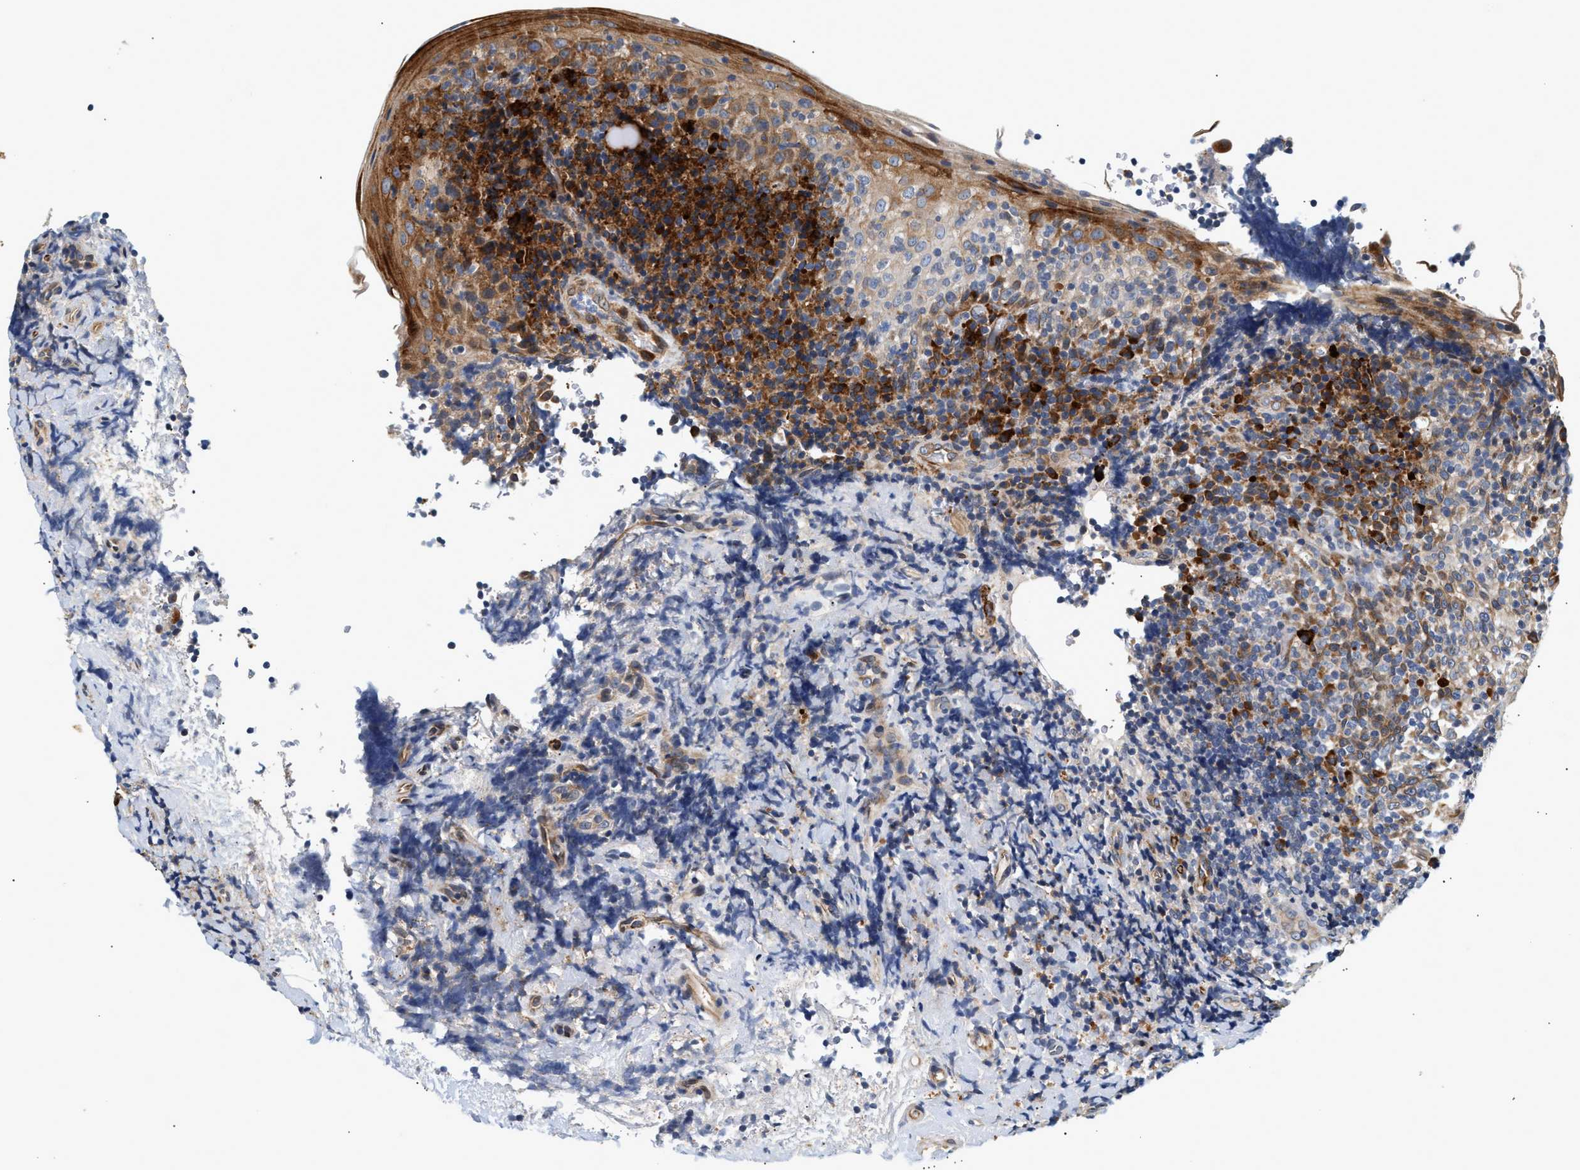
{"staining": {"intensity": "moderate", "quantity": "<25%", "location": "cytoplasmic/membranous"}, "tissue": "tonsil", "cell_type": "Germinal center cells", "image_type": "normal", "snomed": [{"axis": "morphology", "description": "Normal tissue, NOS"}, {"axis": "topography", "description": "Tonsil"}], "caption": "Brown immunohistochemical staining in benign human tonsil exhibits moderate cytoplasmic/membranous staining in about <25% of germinal center cells.", "gene": "IFT74", "patient": {"sex": "male", "age": 37}}